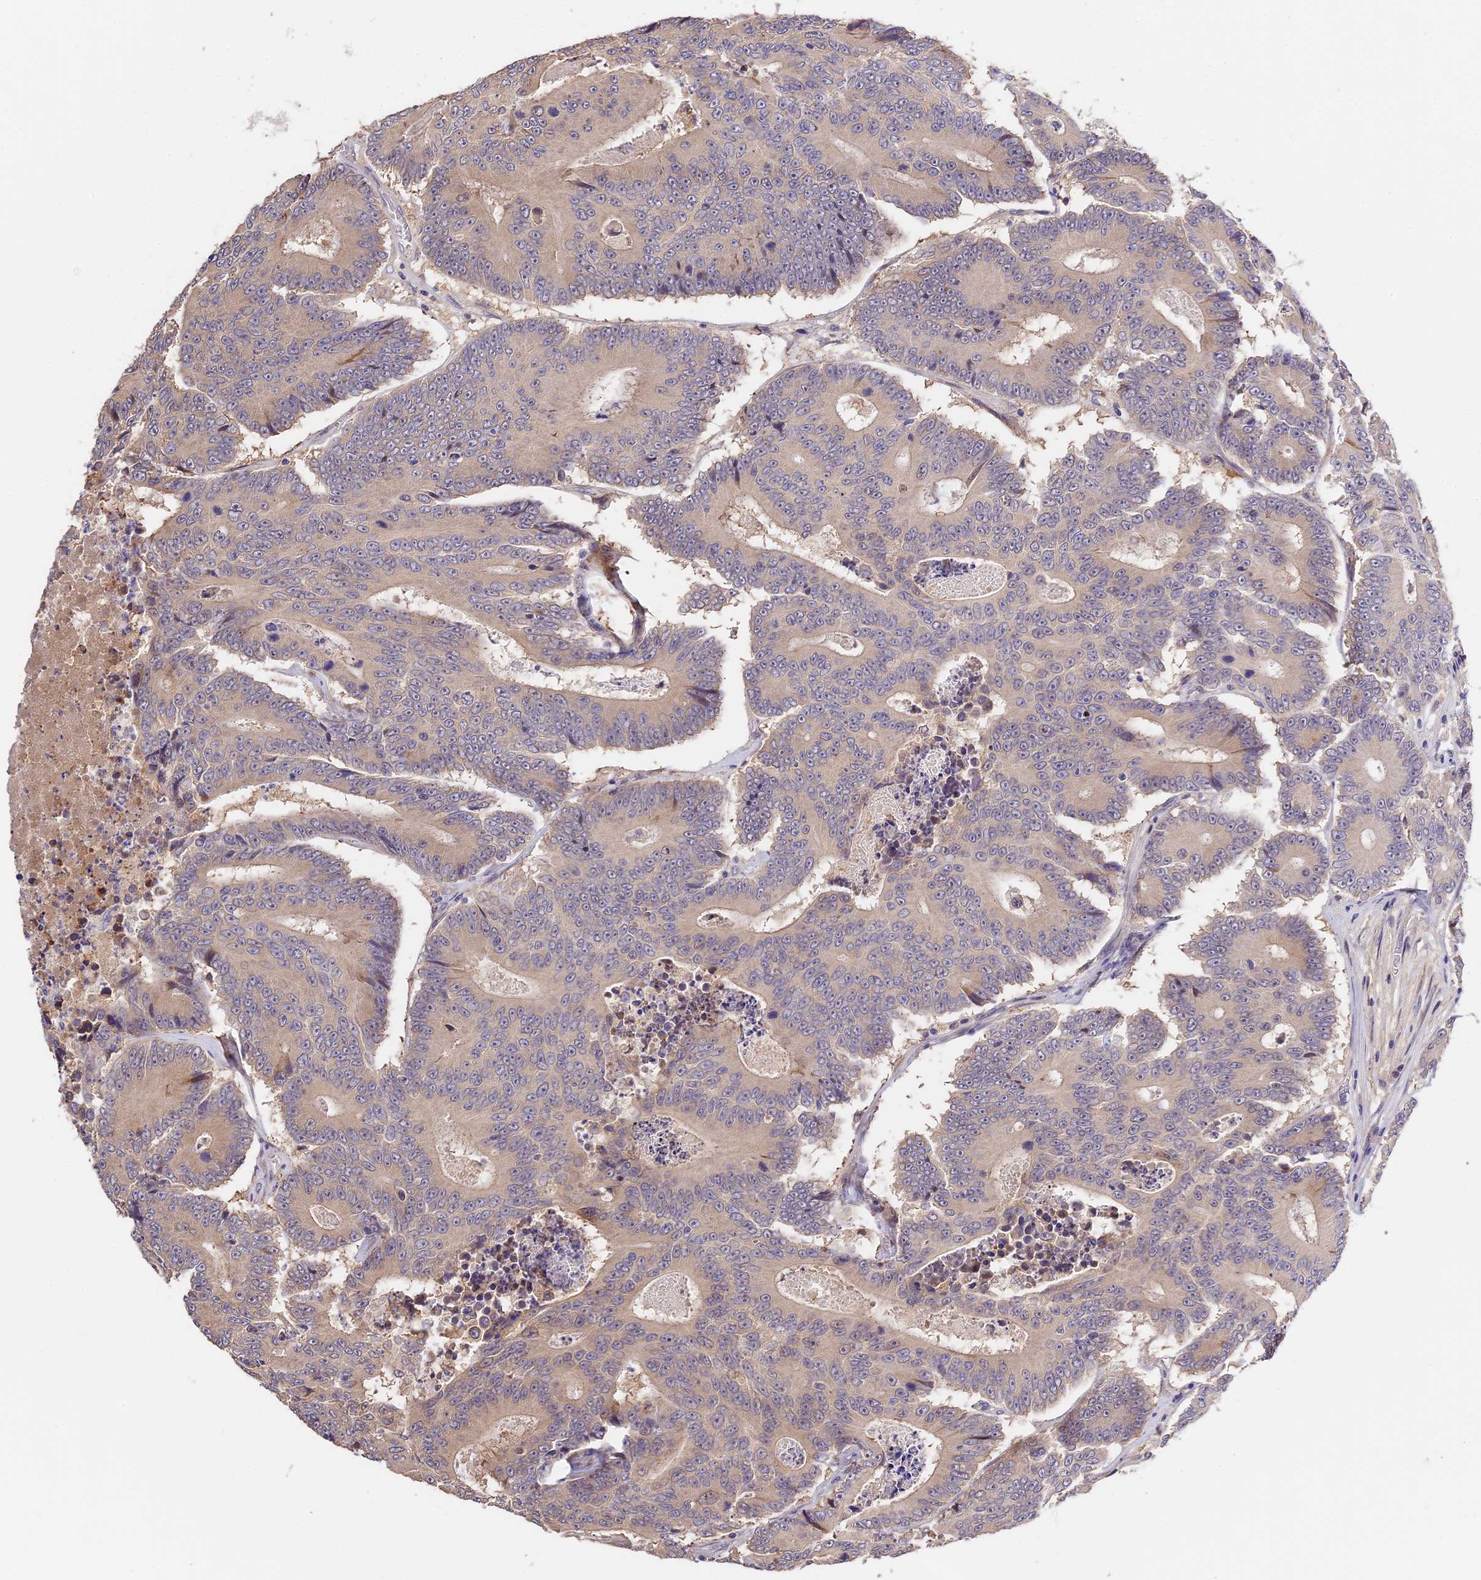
{"staining": {"intensity": "weak", "quantity": ">75%", "location": "cytoplasmic/membranous"}, "tissue": "colorectal cancer", "cell_type": "Tumor cells", "image_type": "cancer", "snomed": [{"axis": "morphology", "description": "Adenocarcinoma, NOS"}, {"axis": "topography", "description": "Colon"}], "caption": "This image shows adenocarcinoma (colorectal) stained with immunohistochemistry to label a protein in brown. The cytoplasmic/membranous of tumor cells show weak positivity for the protein. Nuclei are counter-stained blue.", "gene": "BSCL2", "patient": {"sex": "male", "age": 83}}